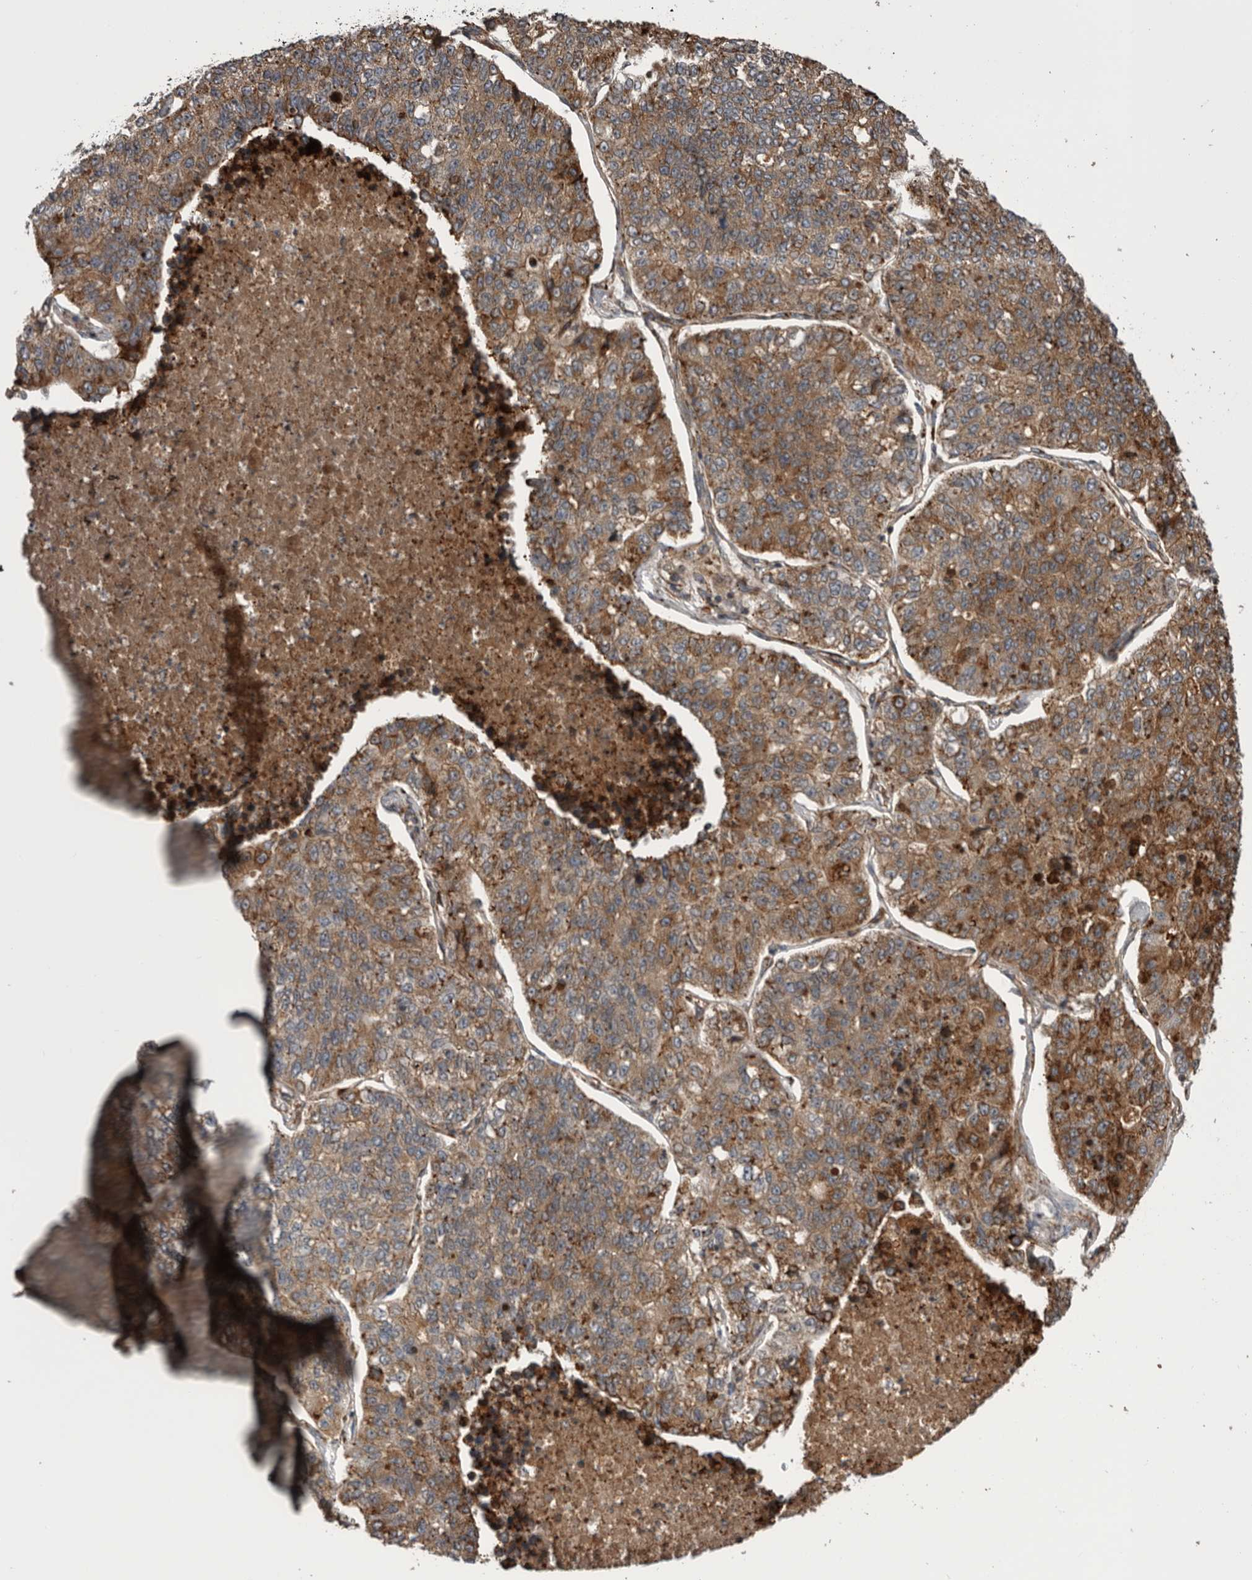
{"staining": {"intensity": "moderate", "quantity": ">75%", "location": "cytoplasmic/membranous"}, "tissue": "lung cancer", "cell_type": "Tumor cells", "image_type": "cancer", "snomed": [{"axis": "morphology", "description": "Adenocarcinoma, NOS"}, {"axis": "topography", "description": "Lung"}], "caption": "A brown stain shows moderate cytoplasmic/membranous positivity of a protein in human lung cancer (adenocarcinoma) tumor cells.", "gene": "RAB3GAP2", "patient": {"sex": "male", "age": 49}}